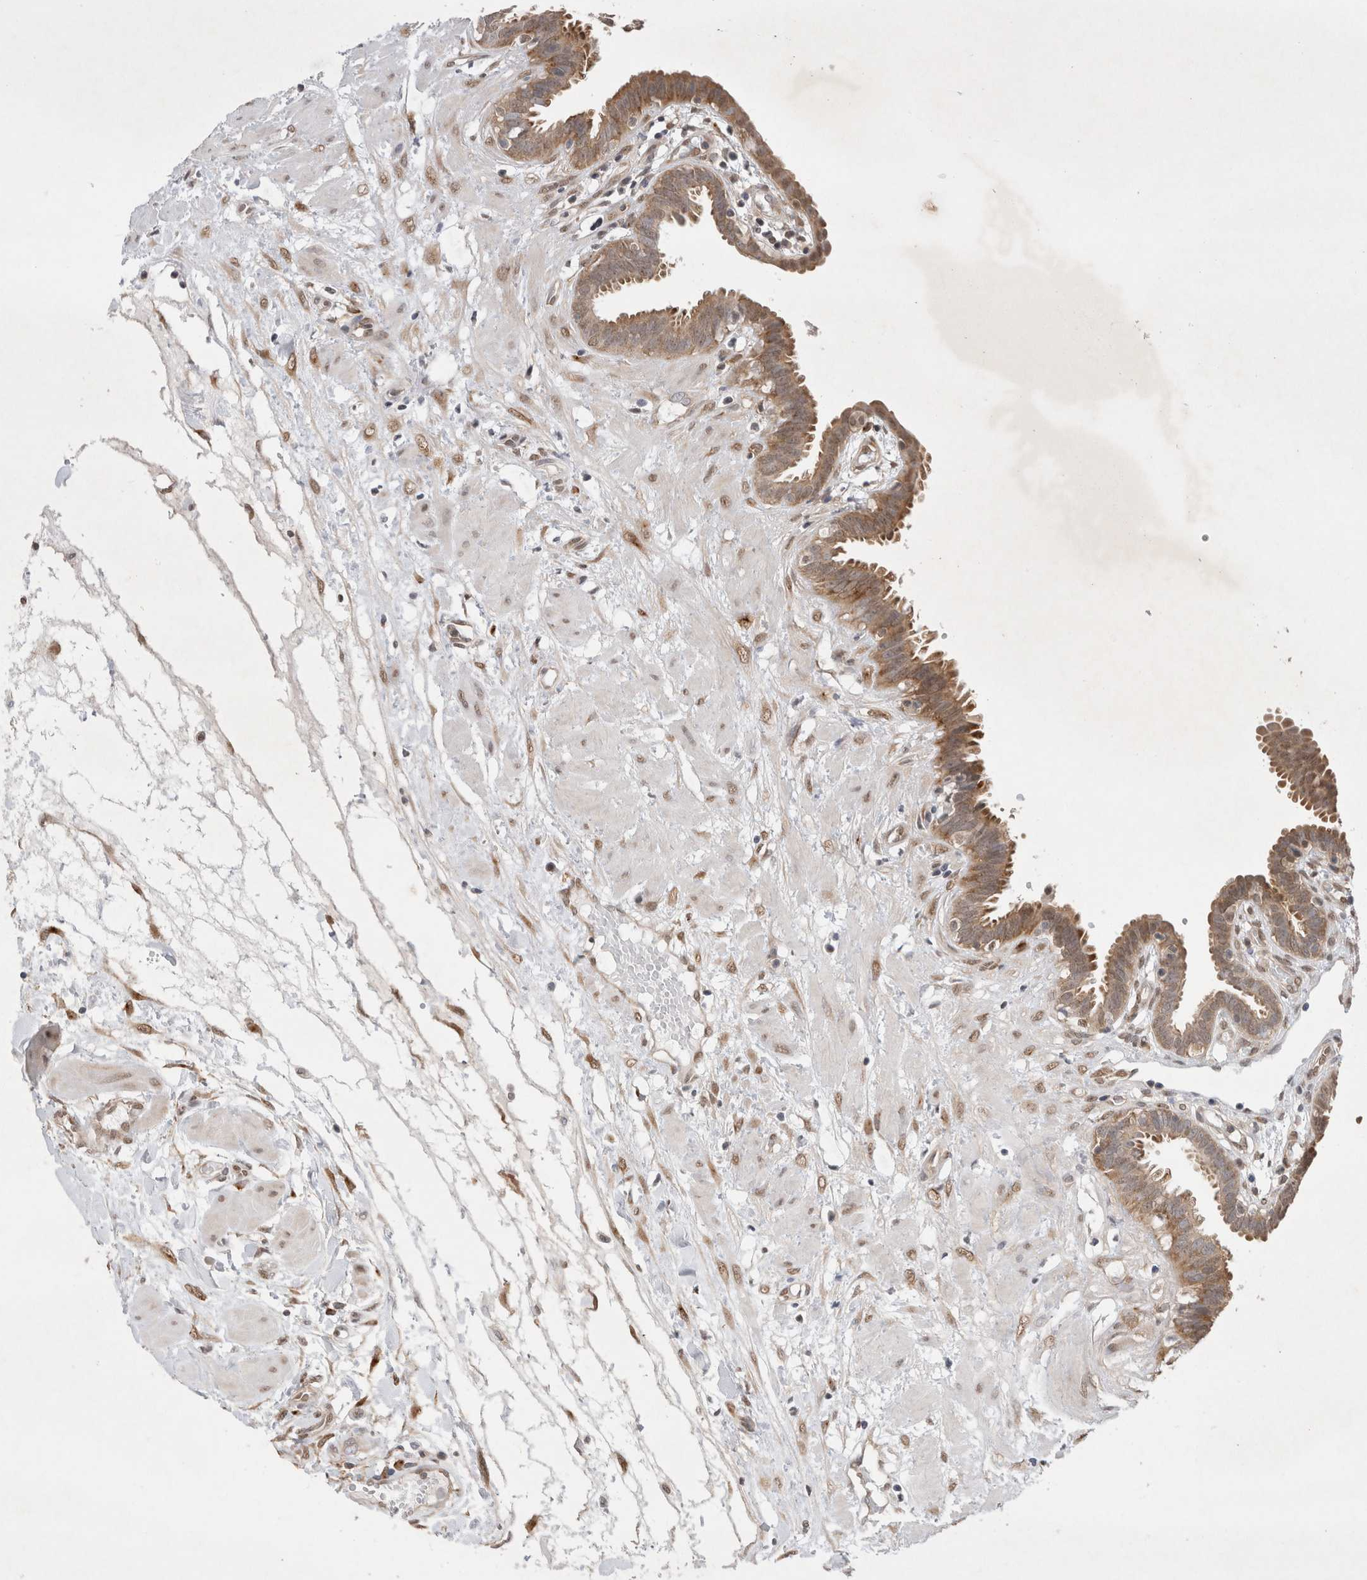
{"staining": {"intensity": "moderate", "quantity": ">75%", "location": "cytoplasmic/membranous"}, "tissue": "fallopian tube", "cell_type": "Glandular cells", "image_type": "normal", "snomed": [{"axis": "morphology", "description": "Normal tissue, NOS"}, {"axis": "topography", "description": "Fallopian tube"}, {"axis": "topography", "description": "Placenta"}], "caption": "IHC of normal fallopian tube shows medium levels of moderate cytoplasmic/membranous expression in approximately >75% of glandular cells.", "gene": "WIPF2", "patient": {"sex": "female", "age": 32}}